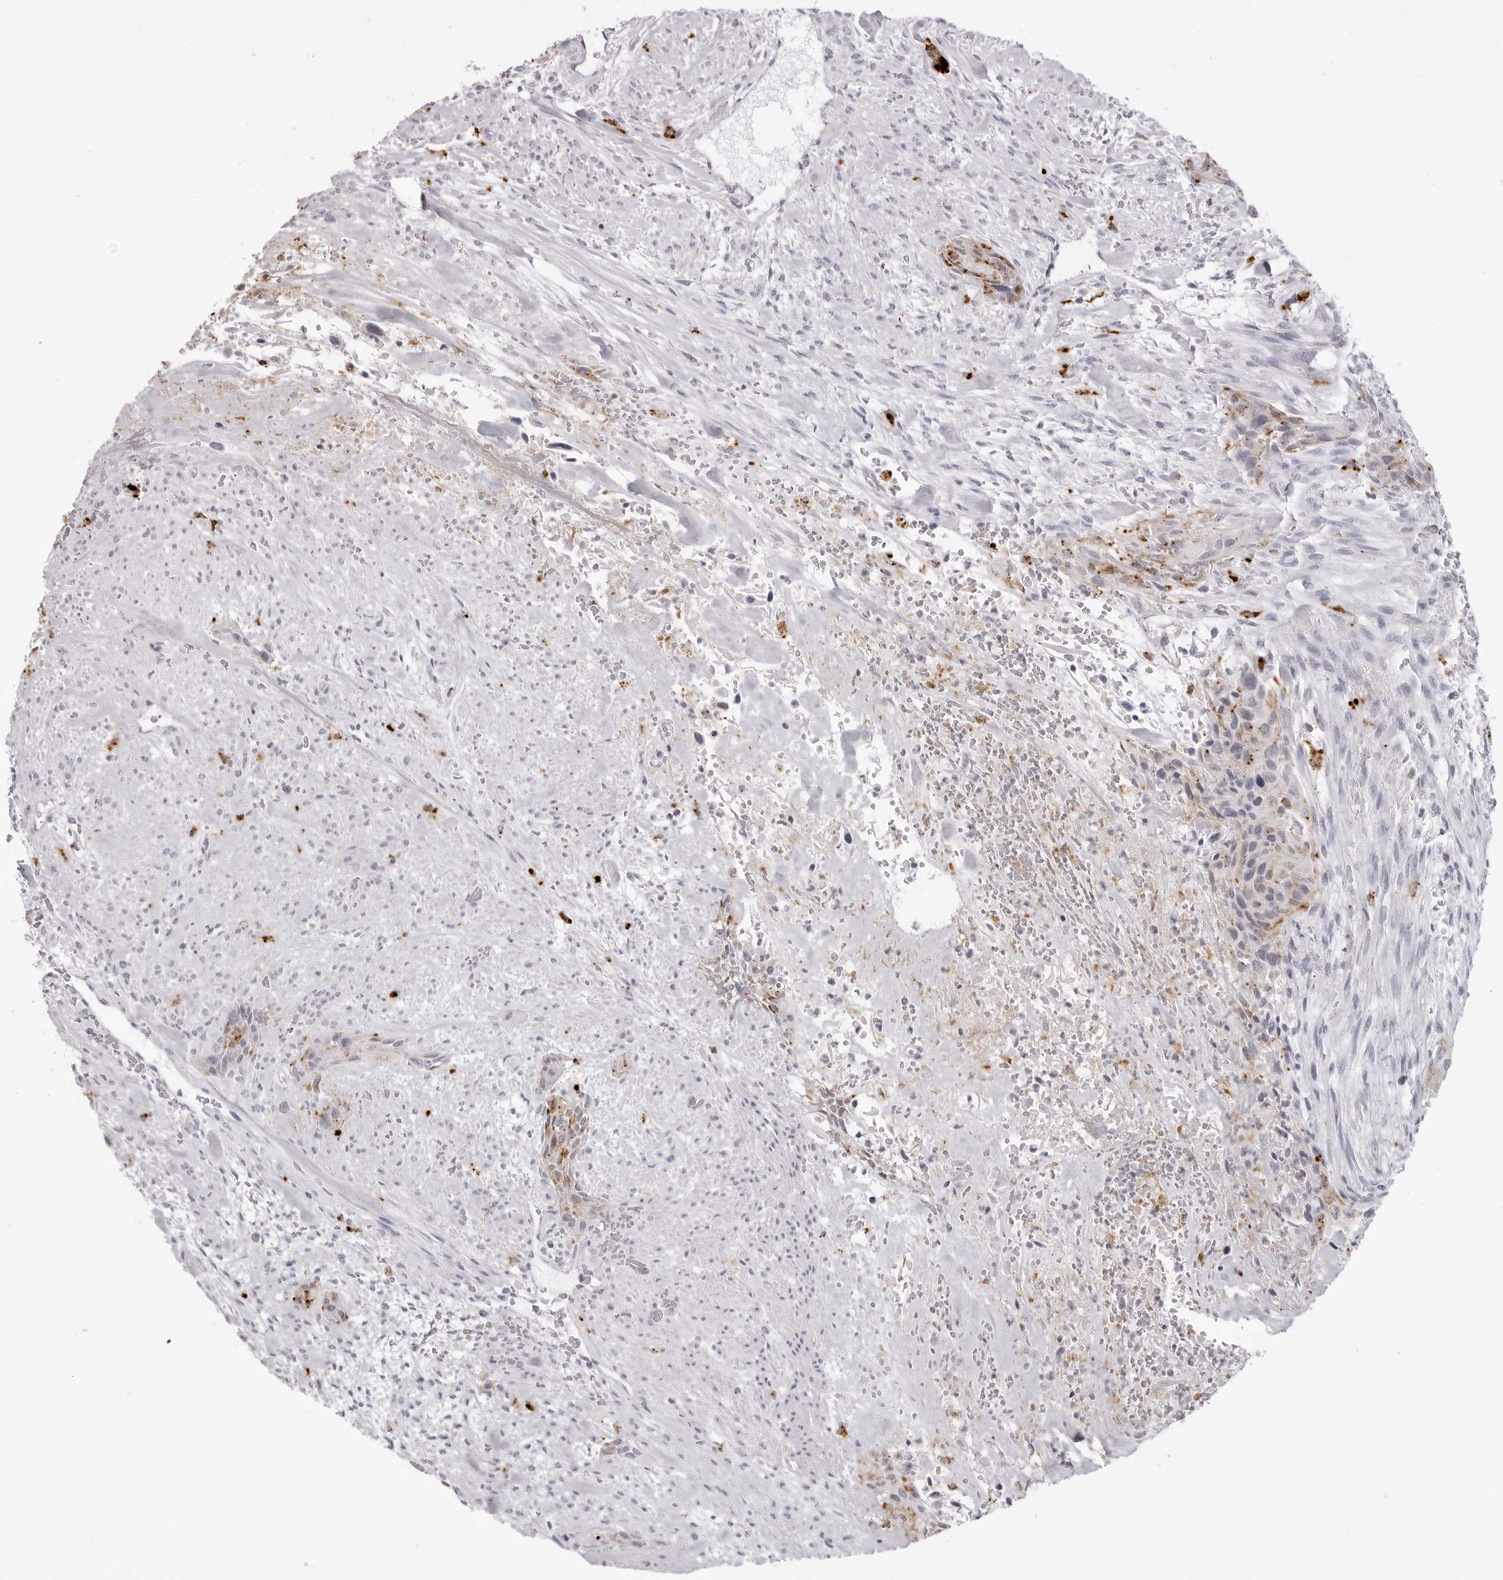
{"staining": {"intensity": "moderate", "quantity": "<25%", "location": "cytoplasmic/membranous"}, "tissue": "urothelial cancer", "cell_type": "Tumor cells", "image_type": "cancer", "snomed": [{"axis": "morphology", "description": "Urothelial carcinoma, High grade"}, {"axis": "topography", "description": "Urinary bladder"}], "caption": "A histopathology image of high-grade urothelial carcinoma stained for a protein reveals moderate cytoplasmic/membranous brown staining in tumor cells.", "gene": "IL25", "patient": {"sex": "male", "age": 35}}